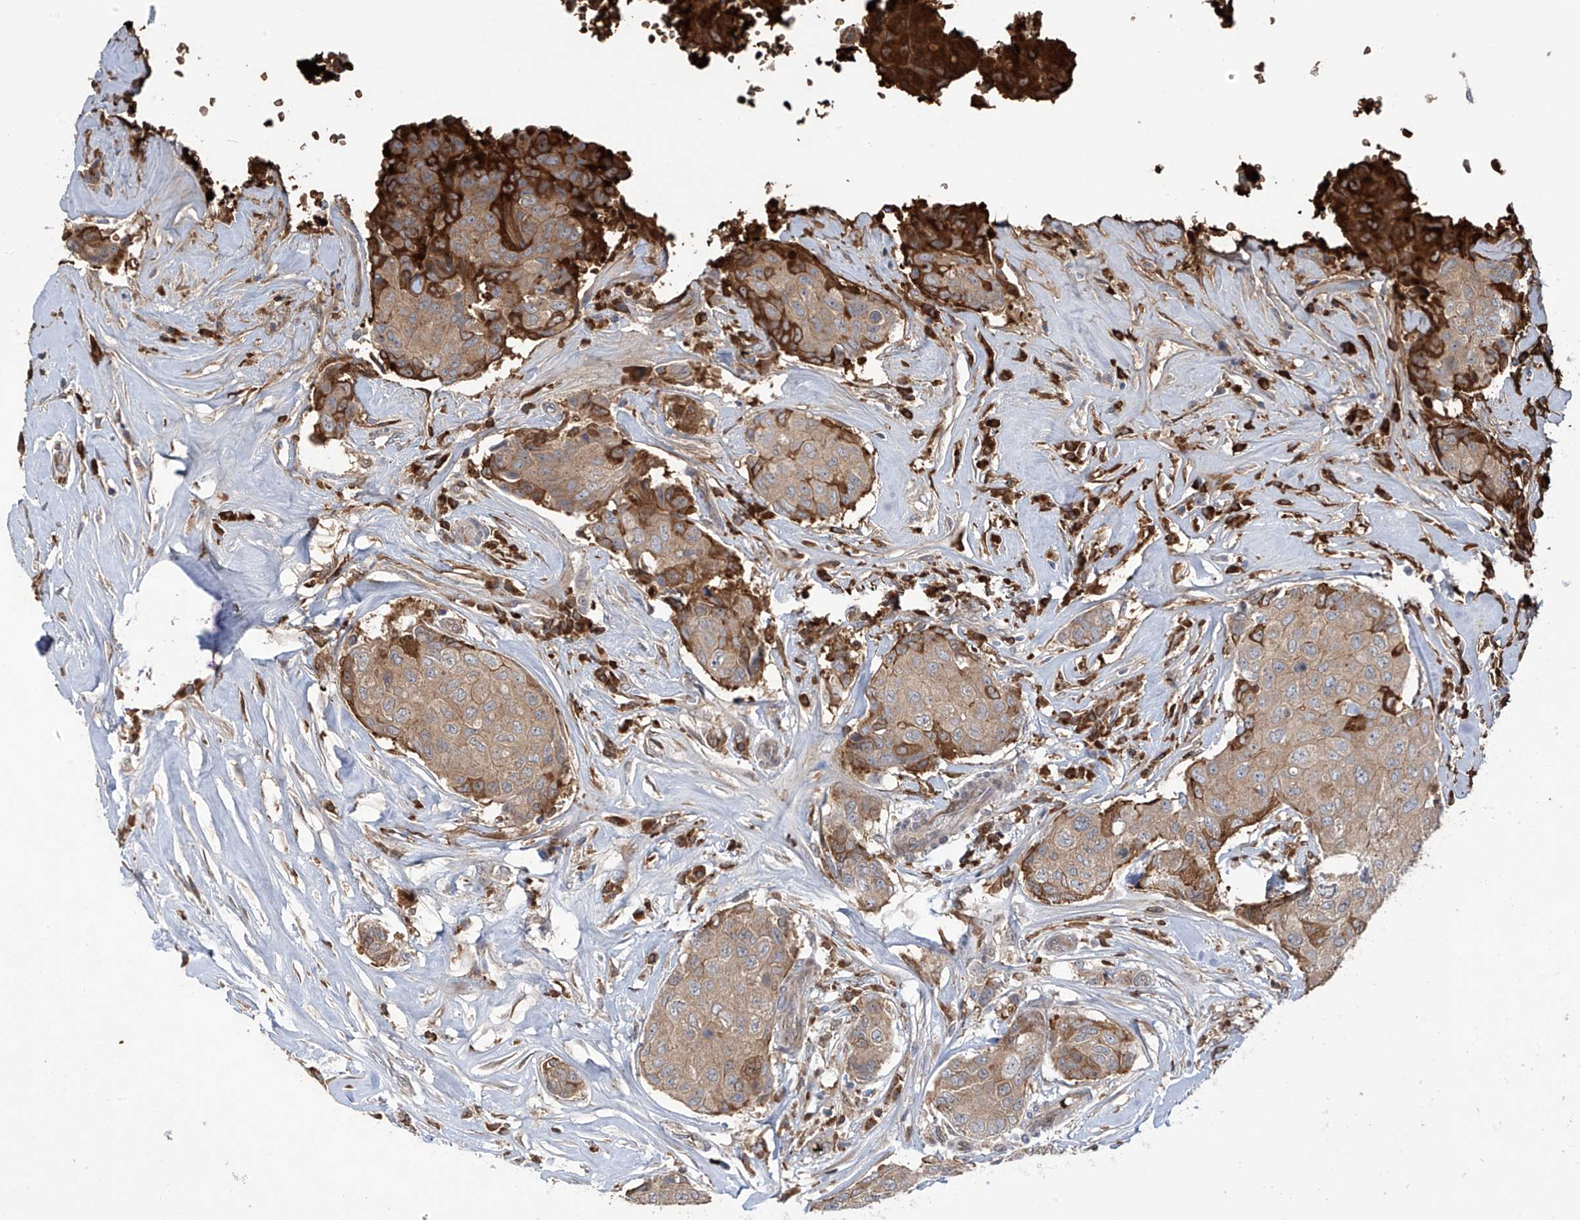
{"staining": {"intensity": "moderate", "quantity": ">75%", "location": "cytoplasmic/membranous"}, "tissue": "breast cancer", "cell_type": "Tumor cells", "image_type": "cancer", "snomed": [{"axis": "morphology", "description": "Duct carcinoma"}, {"axis": "topography", "description": "Breast"}], "caption": "A high-resolution micrograph shows immunohistochemistry (IHC) staining of breast intraductal carcinoma, which shows moderate cytoplasmic/membranous positivity in approximately >75% of tumor cells. The staining was performed using DAB, with brown indicating positive protein expression. Nuclei are stained blue with hematoxylin.", "gene": "ZDHHC9", "patient": {"sex": "female", "age": 80}}